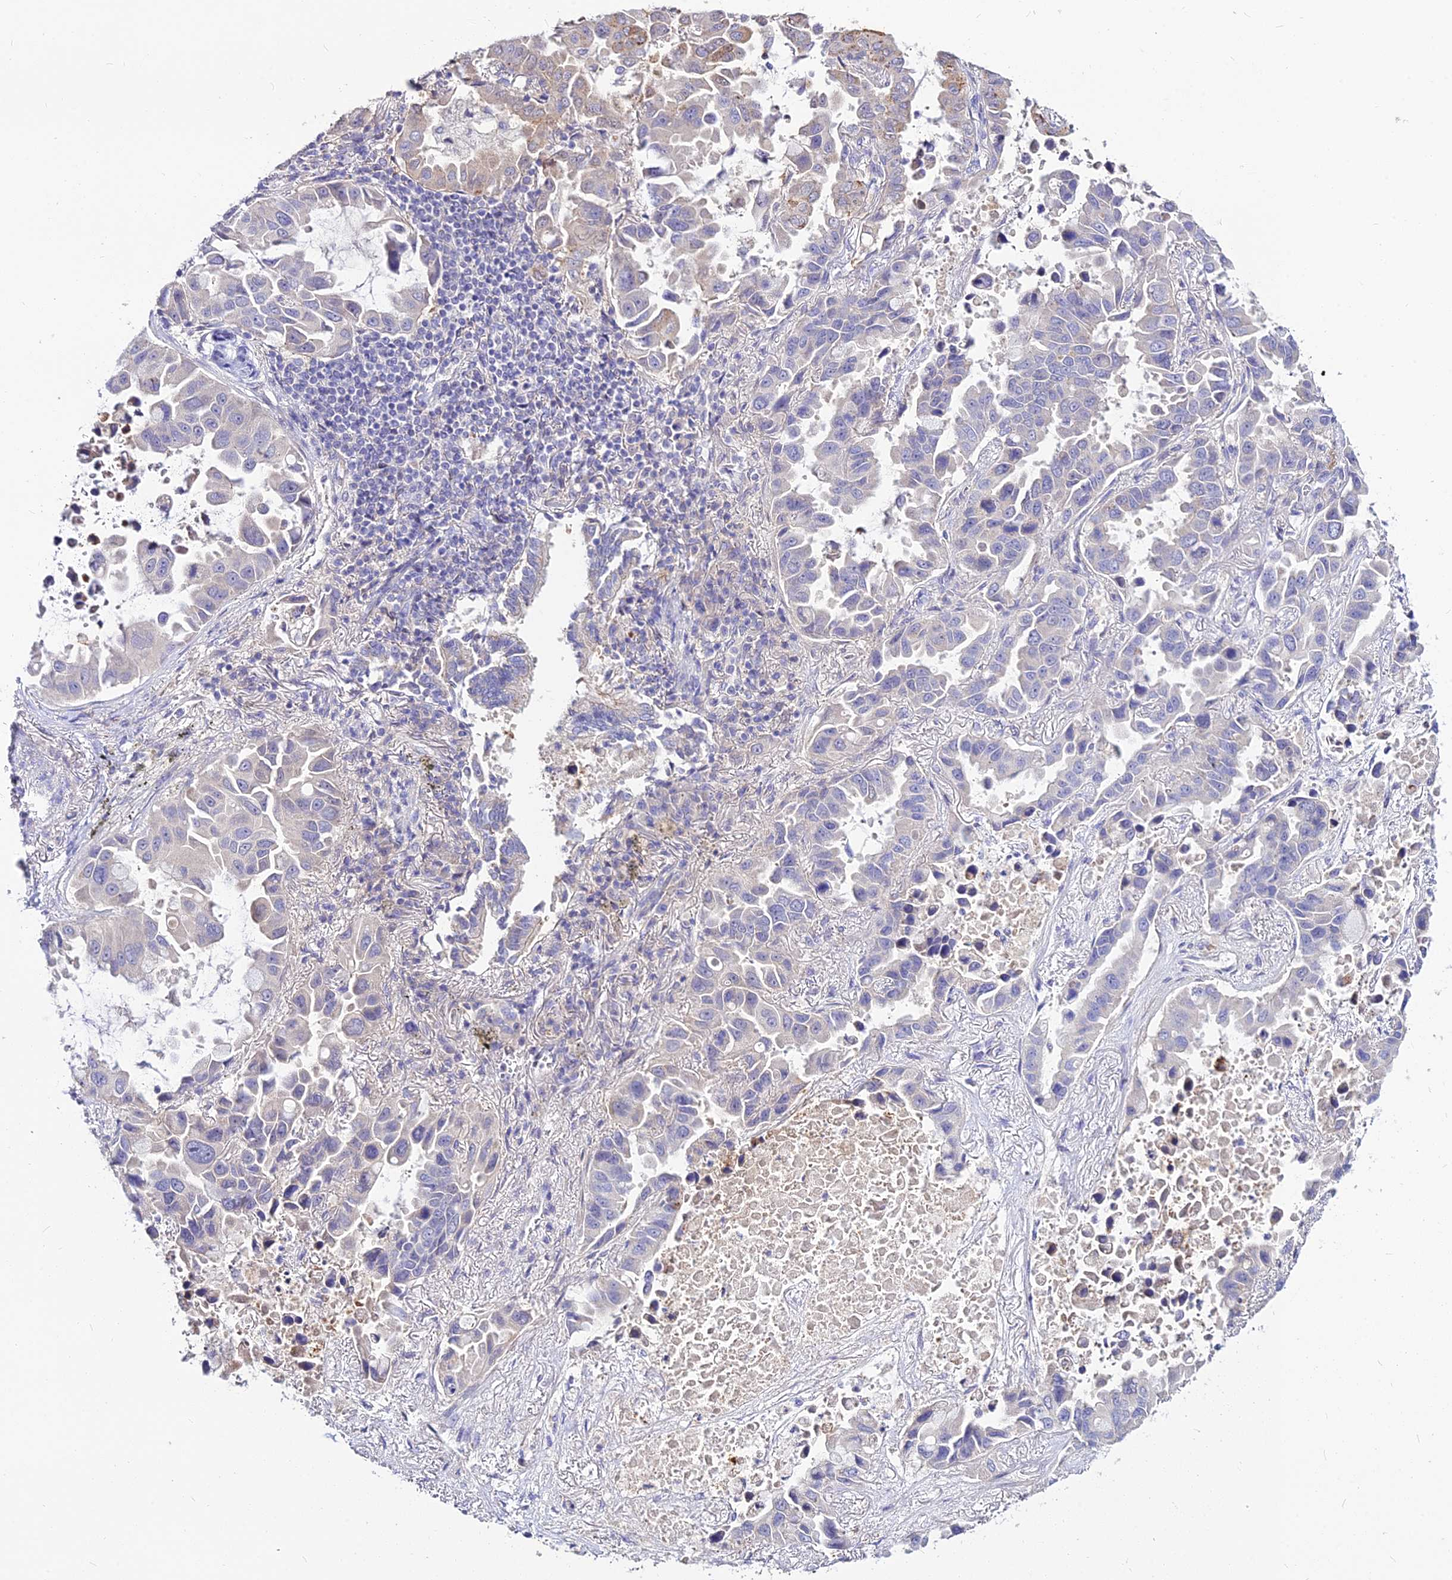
{"staining": {"intensity": "negative", "quantity": "none", "location": "none"}, "tissue": "lung cancer", "cell_type": "Tumor cells", "image_type": "cancer", "snomed": [{"axis": "morphology", "description": "Adenocarcinoma, NOS"}, {"axis": "topography", "description": "Lung"}], "caption": "DAB immunohistochemical staining of adenocarcinoma (lung) reveals no significant staining in tumor cells.", "gene": "CZIB", "patient": {"sex": "male", "age": 64}}